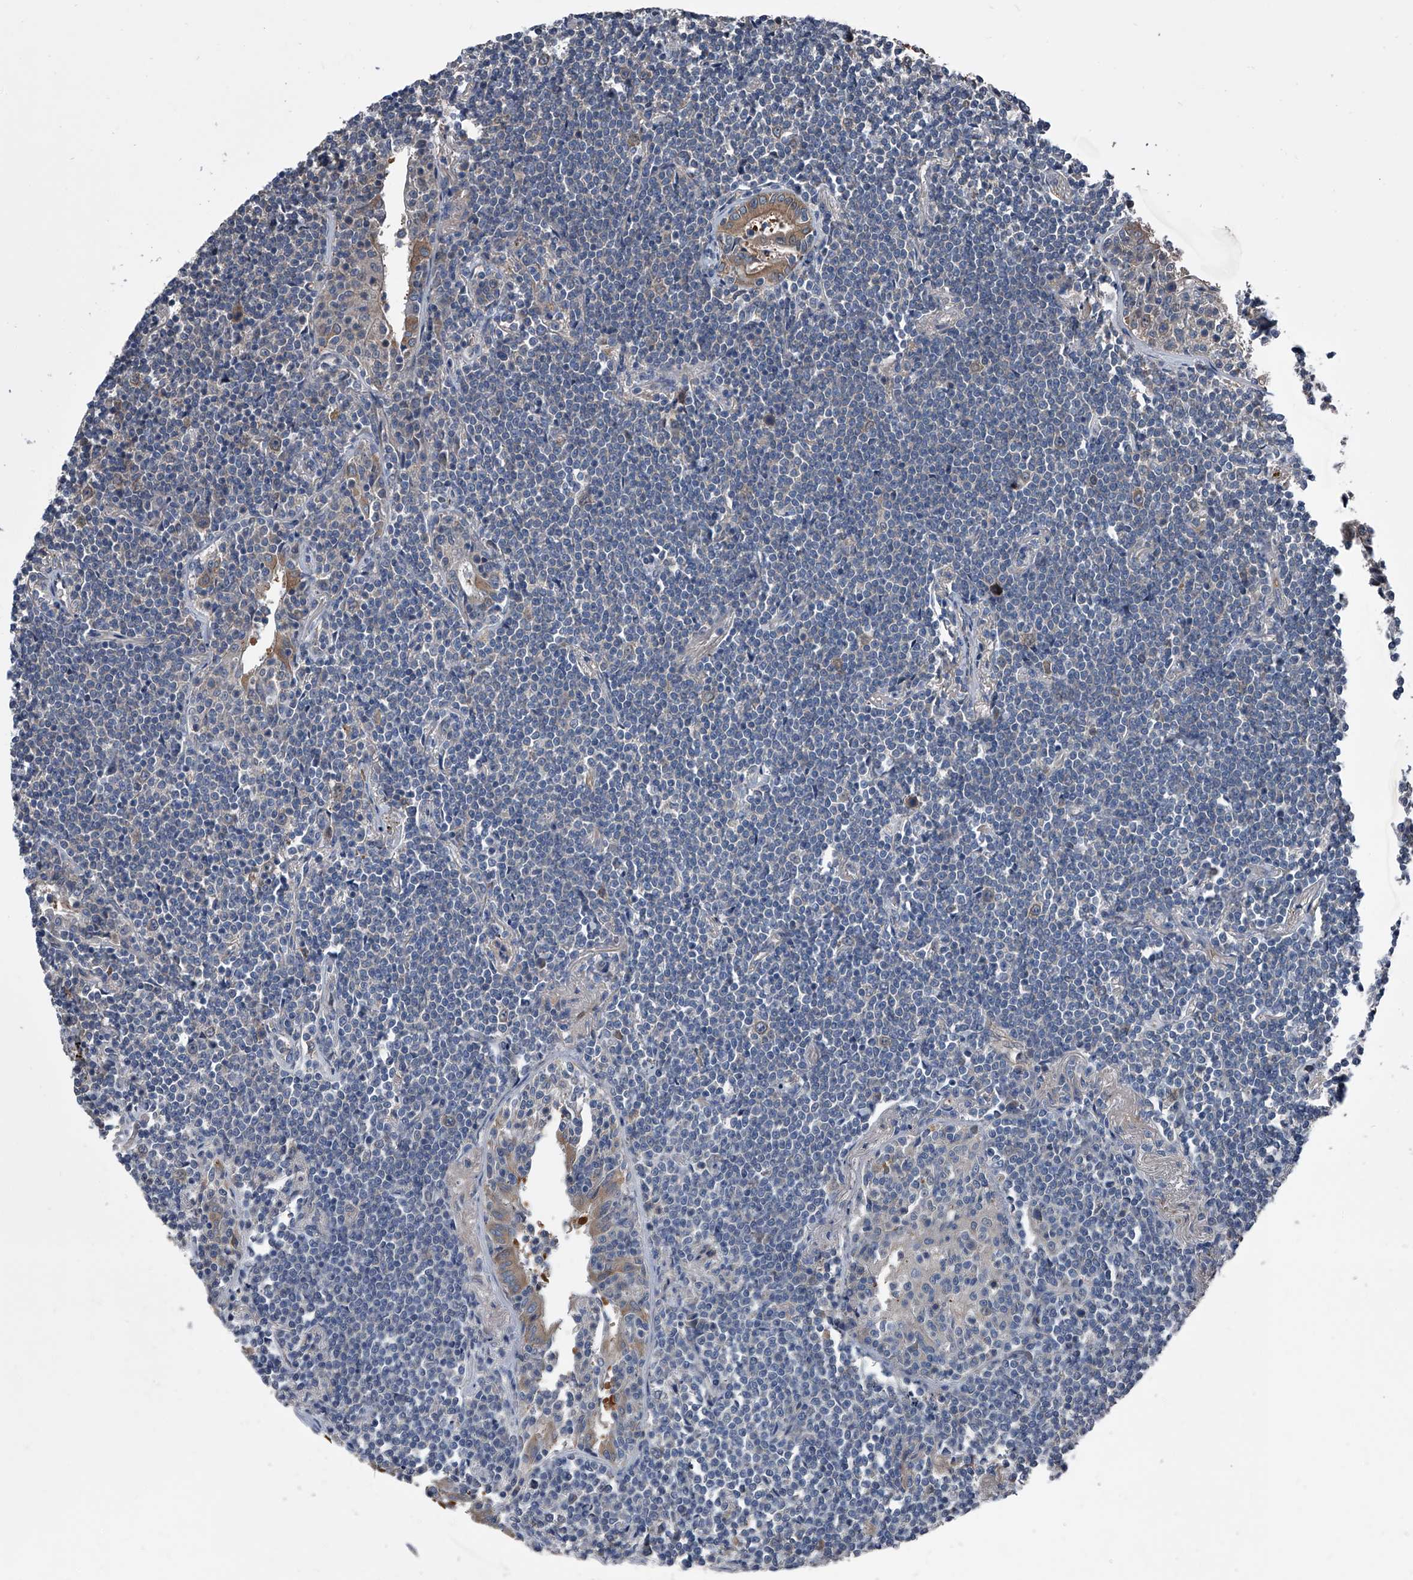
{"staining": {"intensity": "negative", "quantity": "none", "location": "none"}, "tissue": "lymphoma", "cell_type": "Tumor cells", "image_type": "cancer", "snomed": [{"axis": "morphology", "description": "Malignant lymphoma, non-Hodgkin's type, Low grade"}, {"axis": "topography", "description": "Lung"}], "caption": "Immunohistochemical staining of human malignant lymphoma, non-Hodgkin's type (low-grade) displays no significant expression in tumor cells.", "gene": "KIF13A", "patient": {"sex": "female", "age": 71}}